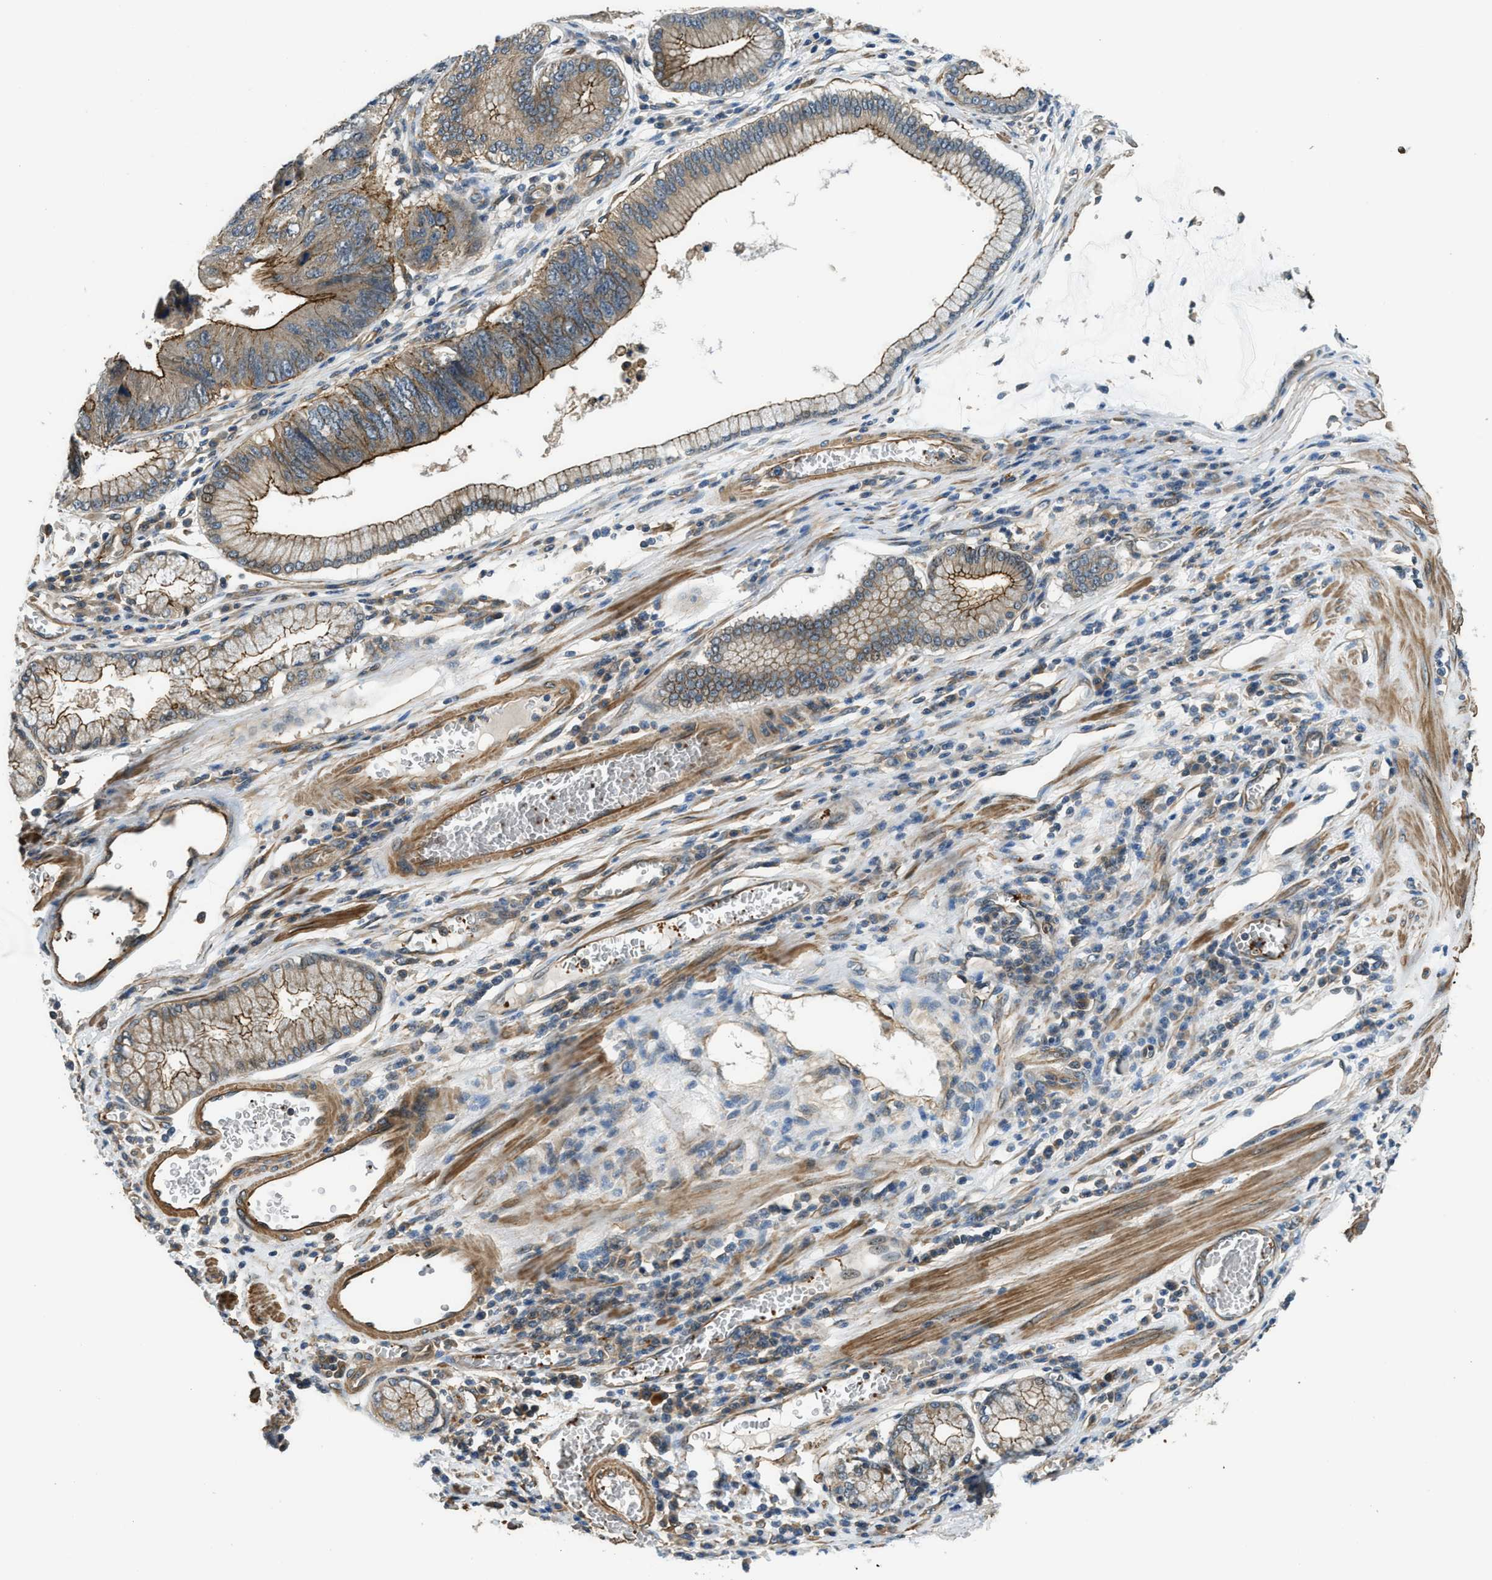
{"staining": {"intensity": "moderate", "quantity": "25%-75%", "location": "cytoplasmic/membranous"}, "tissue": "stomach cancer", "cell_type": "Tumor cells", "image_type": "cancer", "snomed": [{"axis": "morphology", "description": "Adenocarcinoma, NOS"}, {"axis": "topography", "description": "Stomach"}], "caption": "Human adenocarcinoma (stomach) stained with a protein marker exhibits moderate staining in tumor cells.", "gene": "CGN", "patient": {"sex": "male", "age": 59}}